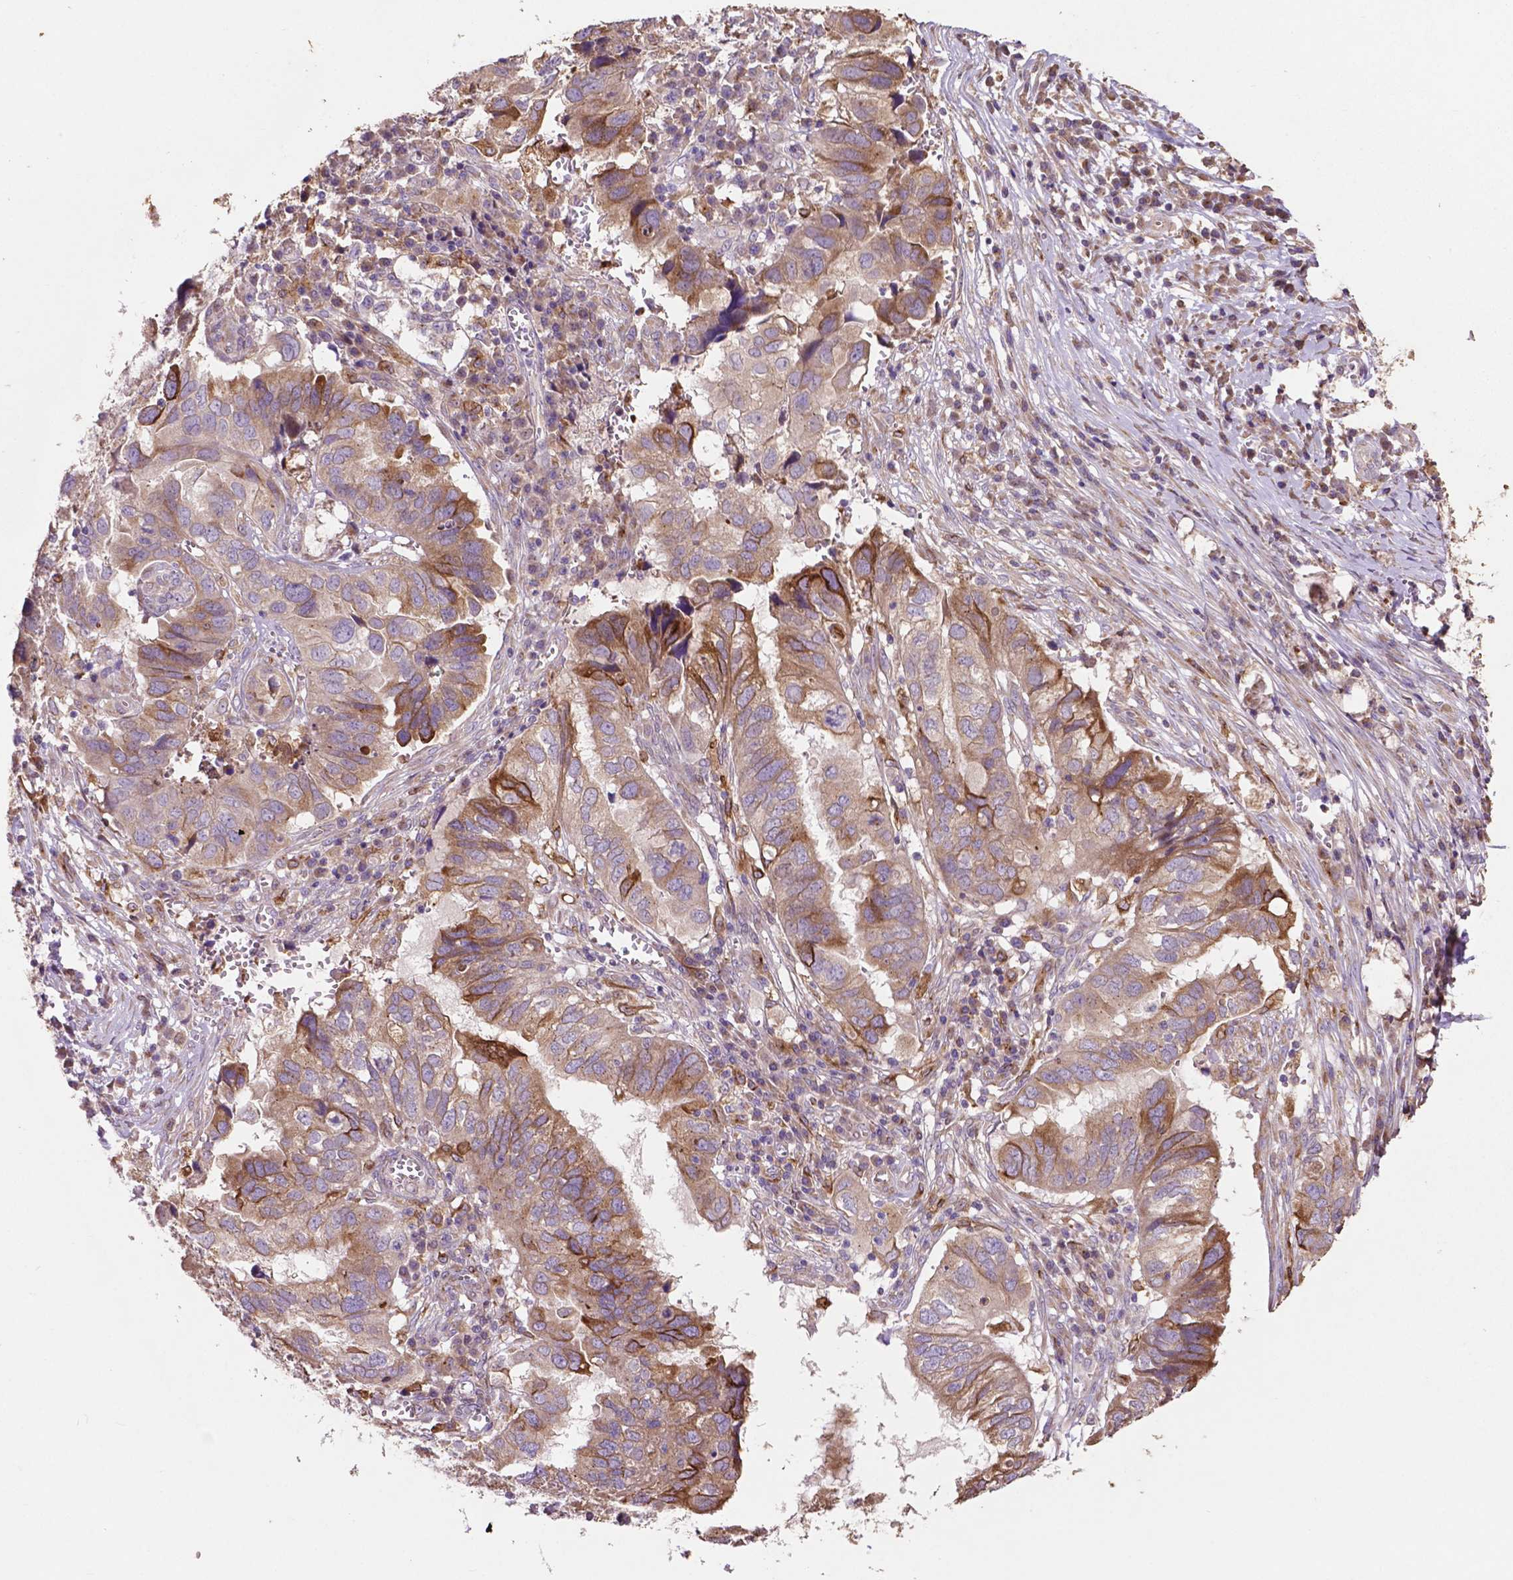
{"staining": {"intensity": "moderate", "quantity": "25%-75%", "location": "cytoplasmic/membranous"}, "tissue": "ovarian cancer", "cell_type": "Tumor cells", "image_type": "cancer", "snomed": [{"axis": "morphology", "description": "Cystadenocarcinoma, serous, NOS"}, {"axis": "topography", "description": "Ovary"}], "caption": "This image displays IHC staining of human serous cystadenocarcinoma (ovarian), with medium moderate cytoplasmic/membranous staining in about 25%-75% of tumor cells.", "gene": "MBTPS1", "patient": {"sex": "female", "age": 79}}